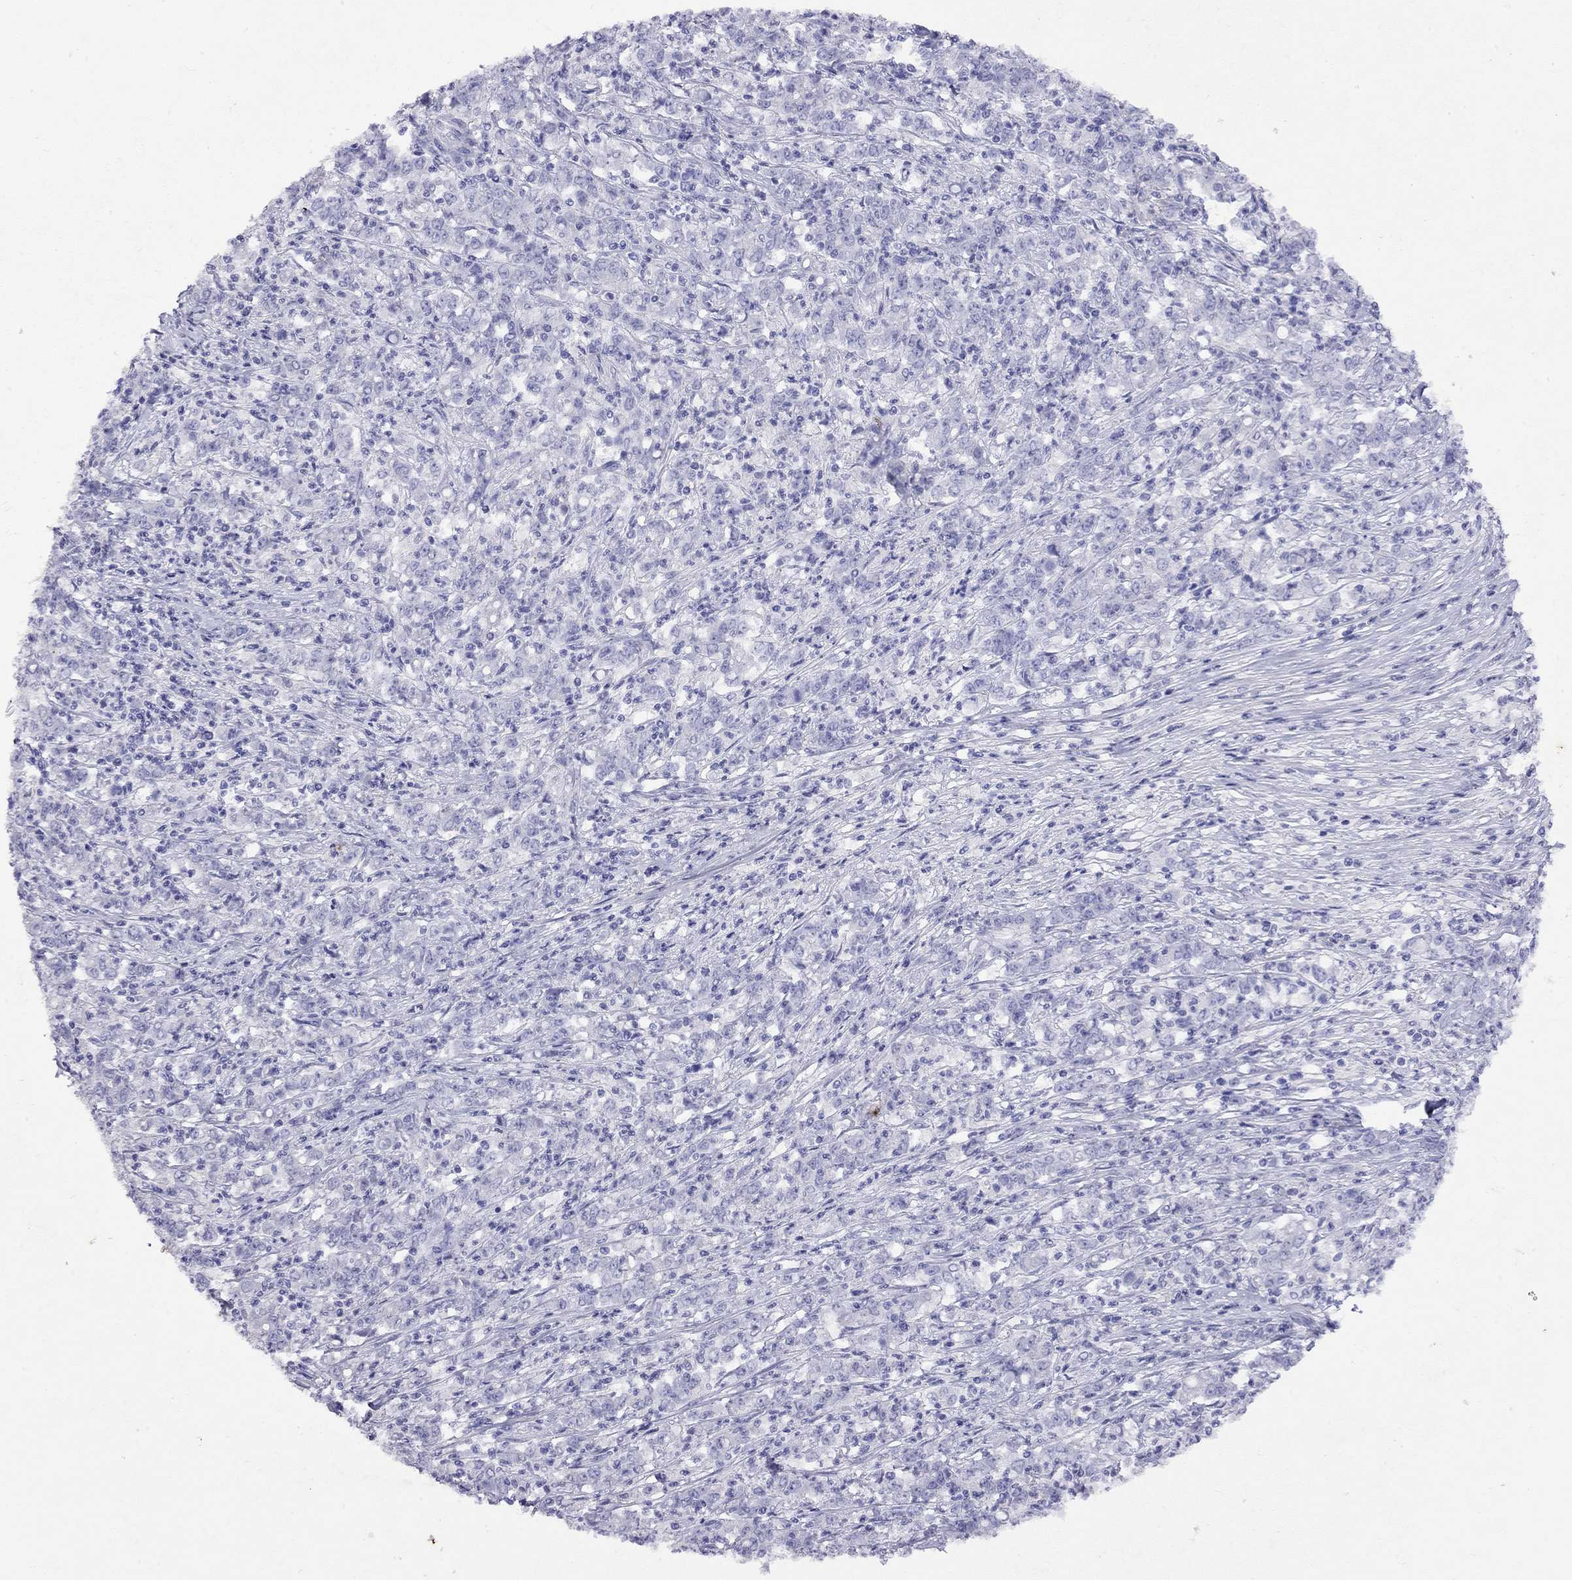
{"staining": {"intensity": "negative", "quantity": "none", "location": "none"}, "tissue": "stomach cancer", "cell_type": "Tumor cells", "image_type": "cancer", "snomed": [{"axis": "morphology", "description": "Adenocarcinoma, NOS"}, {"axis": "topography", "description": "Stomach, lower"}], "caption": "Immunohistochemistry of human stomach cancer exhibits no positivity in tumor cells.", "gene": "GNAT3", "patient": {"sex": "female", "age": 71}}